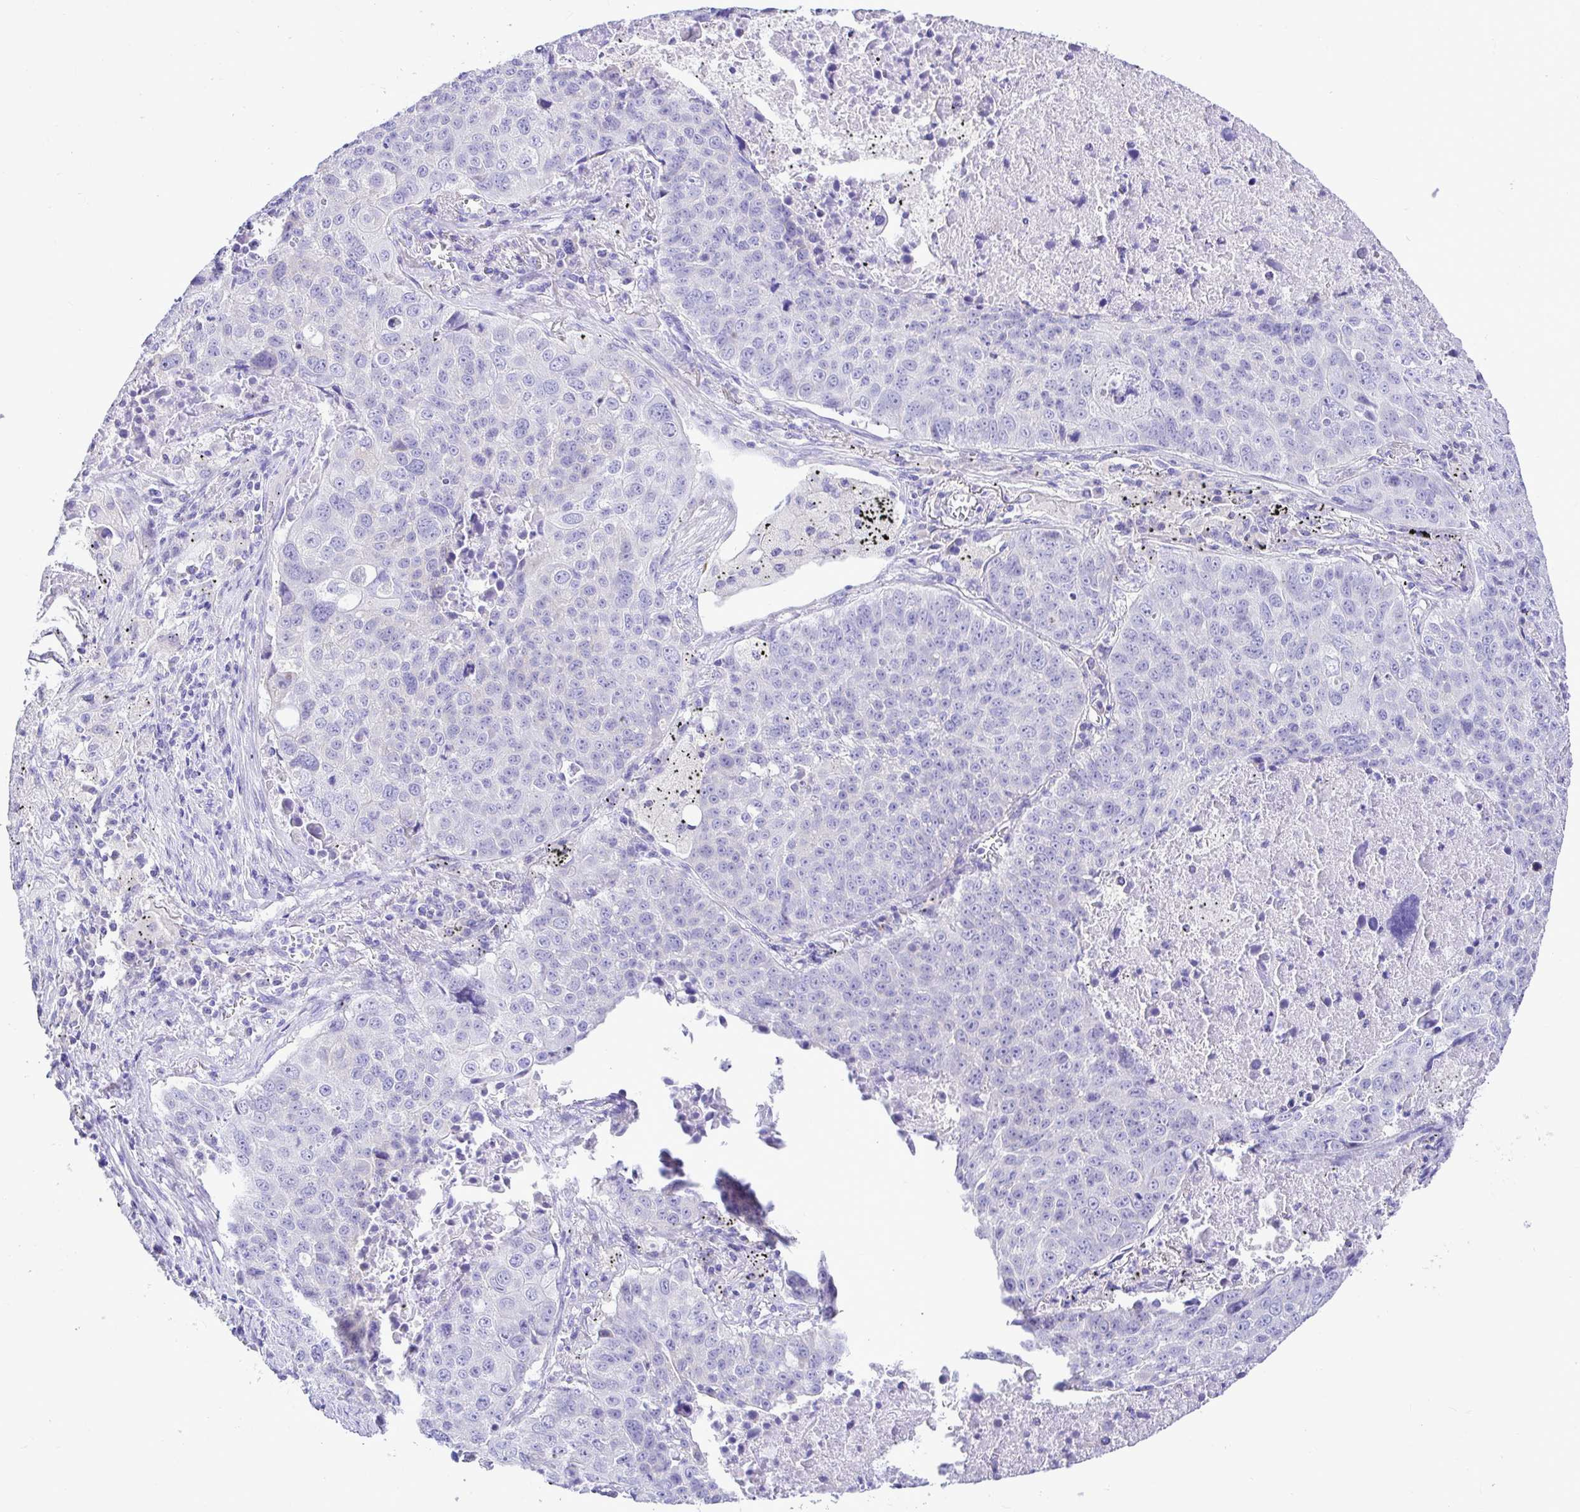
{"staining": {"intensity": "negative", "quantity": "none", "location": "none"}, "tissue": "lung cancer", "cell_type": "Tumor cells", "image_type": "cancer", "snomed": [{"axis": "morphology", "description": "Normal morphology"}, {"axis": "morphology", "description": "Aneuploidy"}, {"axis": "morphology", "description": "Squamous cell carcinoma, NOS"}, {"axis": "topography", "description": "Lymph node"}, {"axis": "topography", "description": "Lung"}], "caption": "DAB immunohistochemical staining of human aneuploidy (lung) reveals no significant staining in tumor cells.", "gene": "BACE2", "patient": {"sex": "female", "age": 76}}